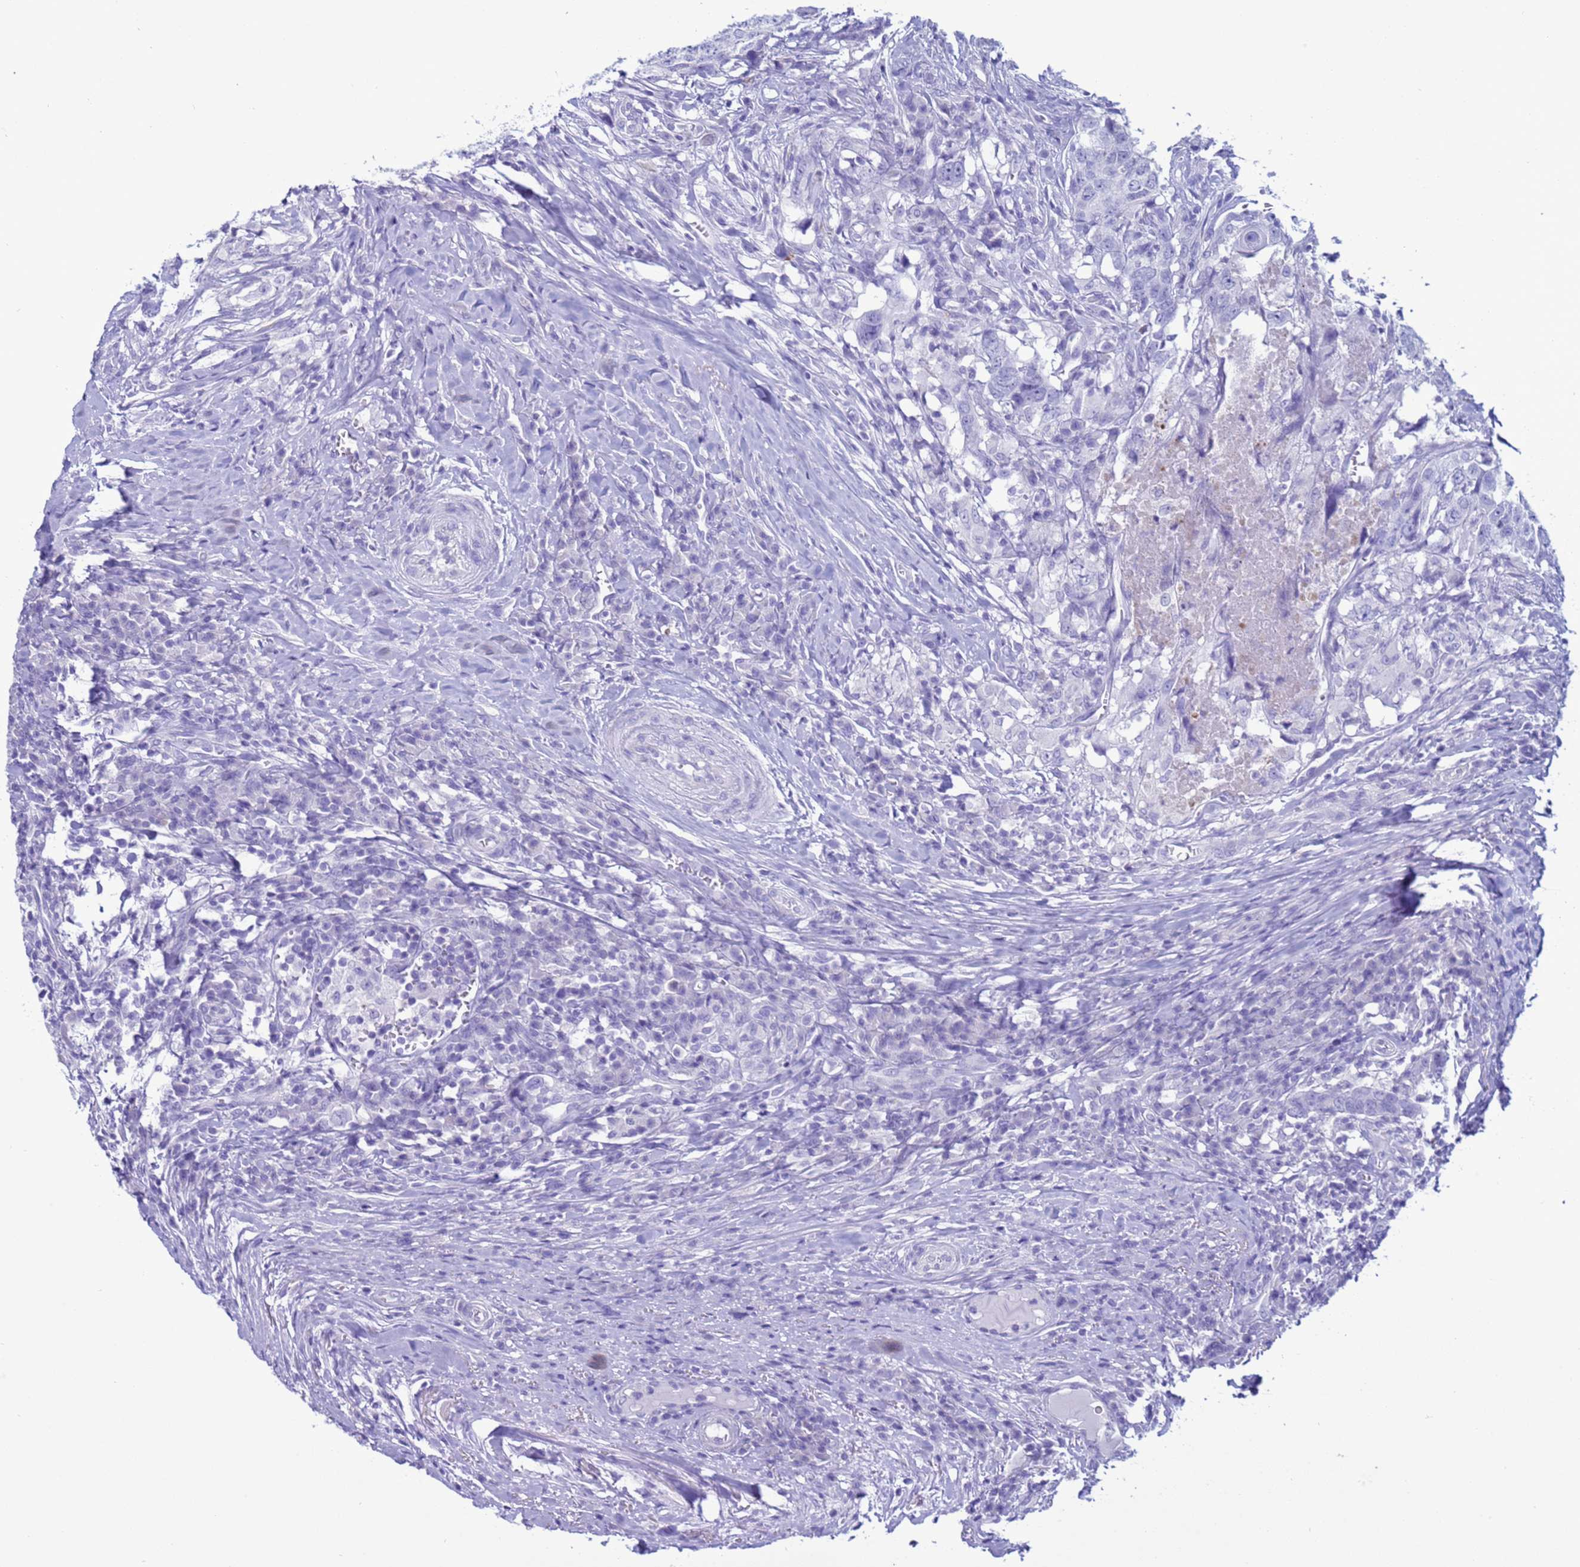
{"staining": {"intensity": "negative", "quantity": "none", "location": "none"}, "tissue": "head and neck cancer", "cell_type": "Tumor cells", "image_type": "cancer", "snomed": [{"axis": "morphology", "description": "Squamous cell carcinoma, NOS"}, {"axis": "topography", "description": "Head-Neck"}], "caption": "High magnification brightfield microscopy of head and neck cancer stained with DAB (brown) and counterstained with hematoxylin (blue): tumor cells show no significant positivity.", "gene": "CST4", "patient": {"sex": "male", "age": 66}}